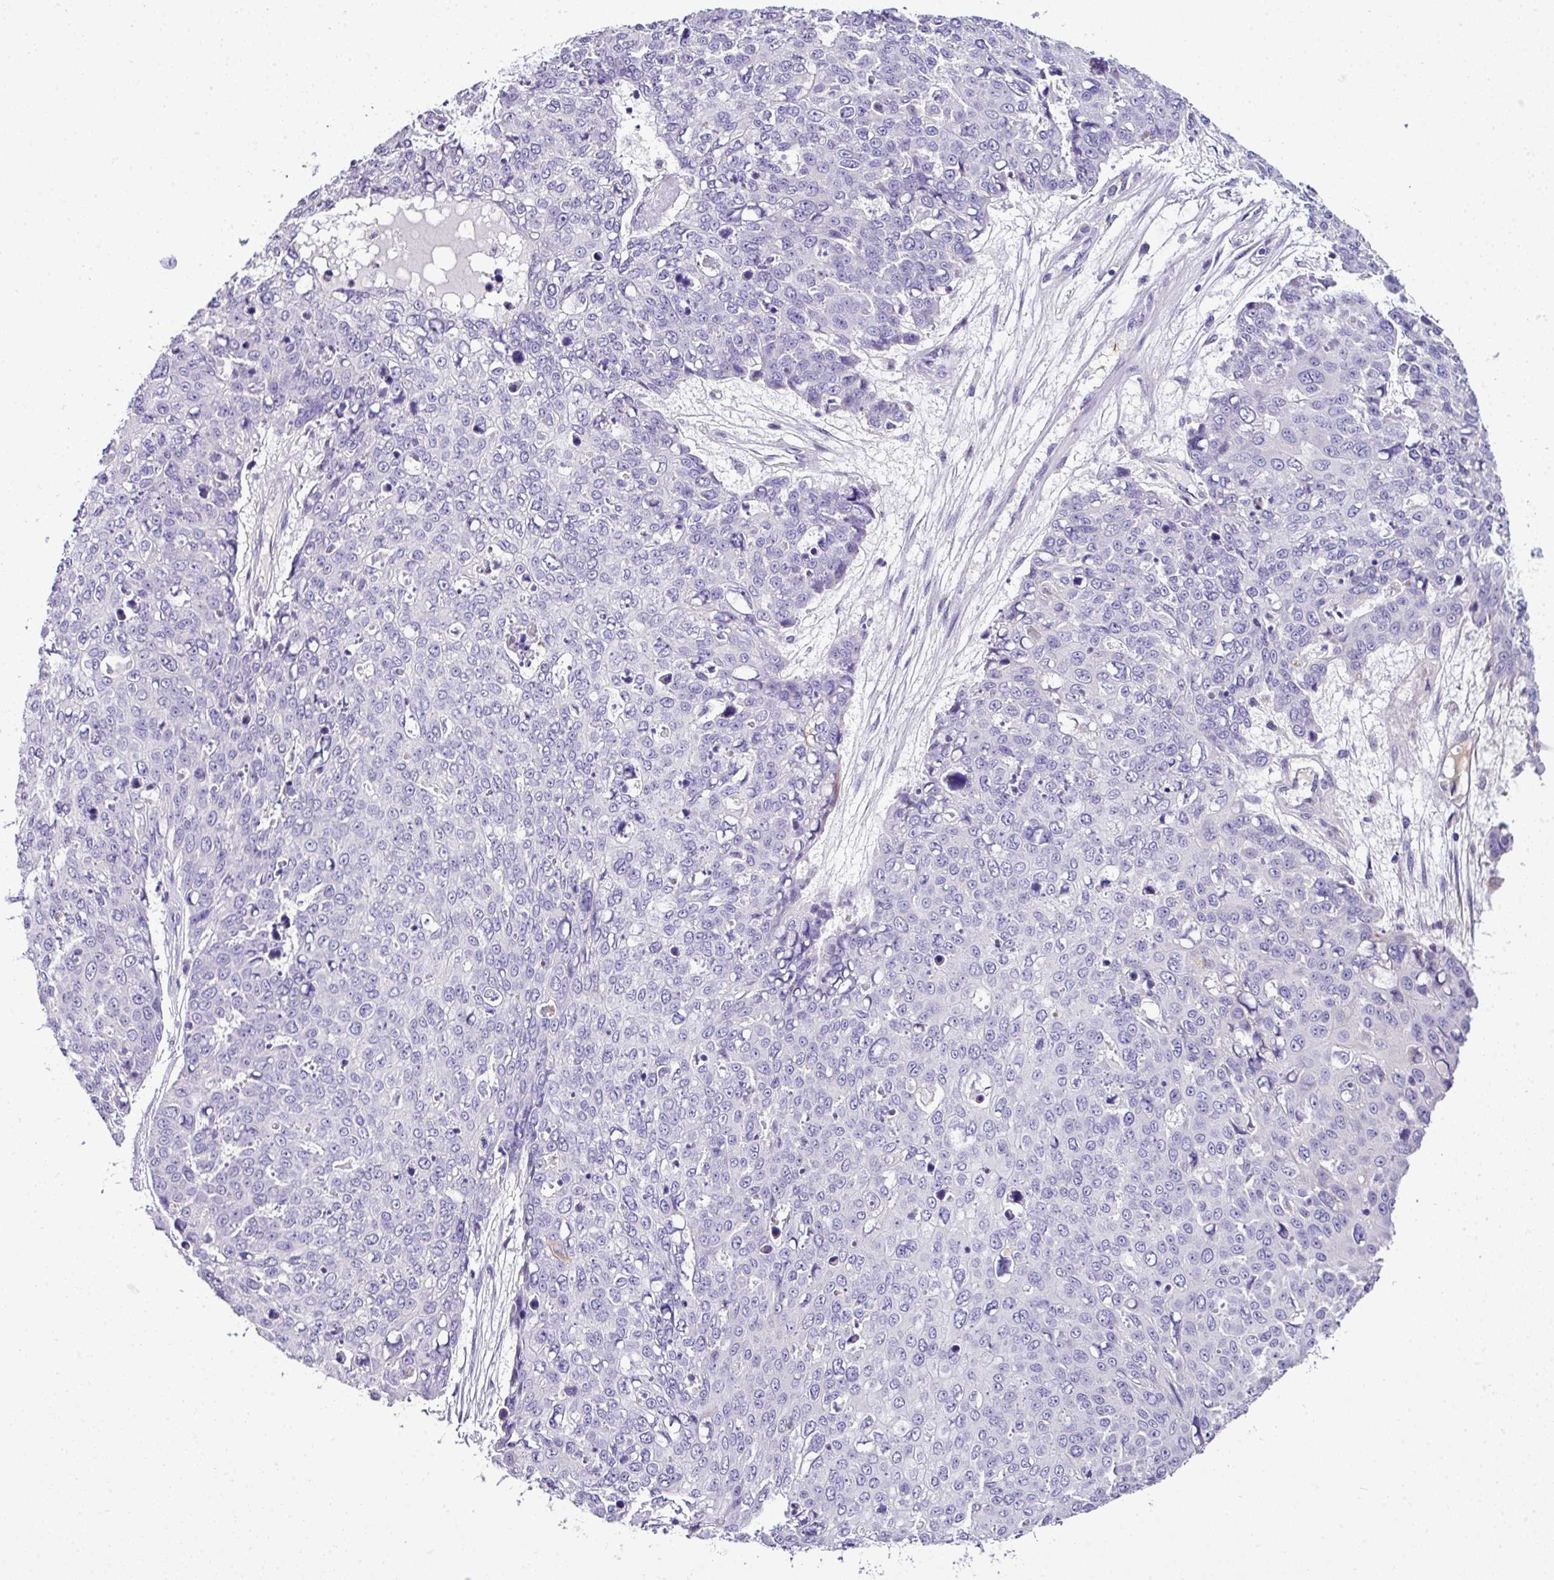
{"staining": {"intensity": "negative", "quantity": "none", "location": "none"}, "tissue": "skin cancer", "cell_type": "Tumor cells", "image_type": "cancer", "snomed": [{"axis": "morphology", "description": "Squamous cell carcinoma, NOS"}, {"axis": "topography", "description": "Skin"}], "caption": "Protein analysis of squamous cell carcinoma (skin) exhibits no significant staining in tumor cells.", "gene": "NAPSA", "patient": {"sex": "male", "age": 71}}